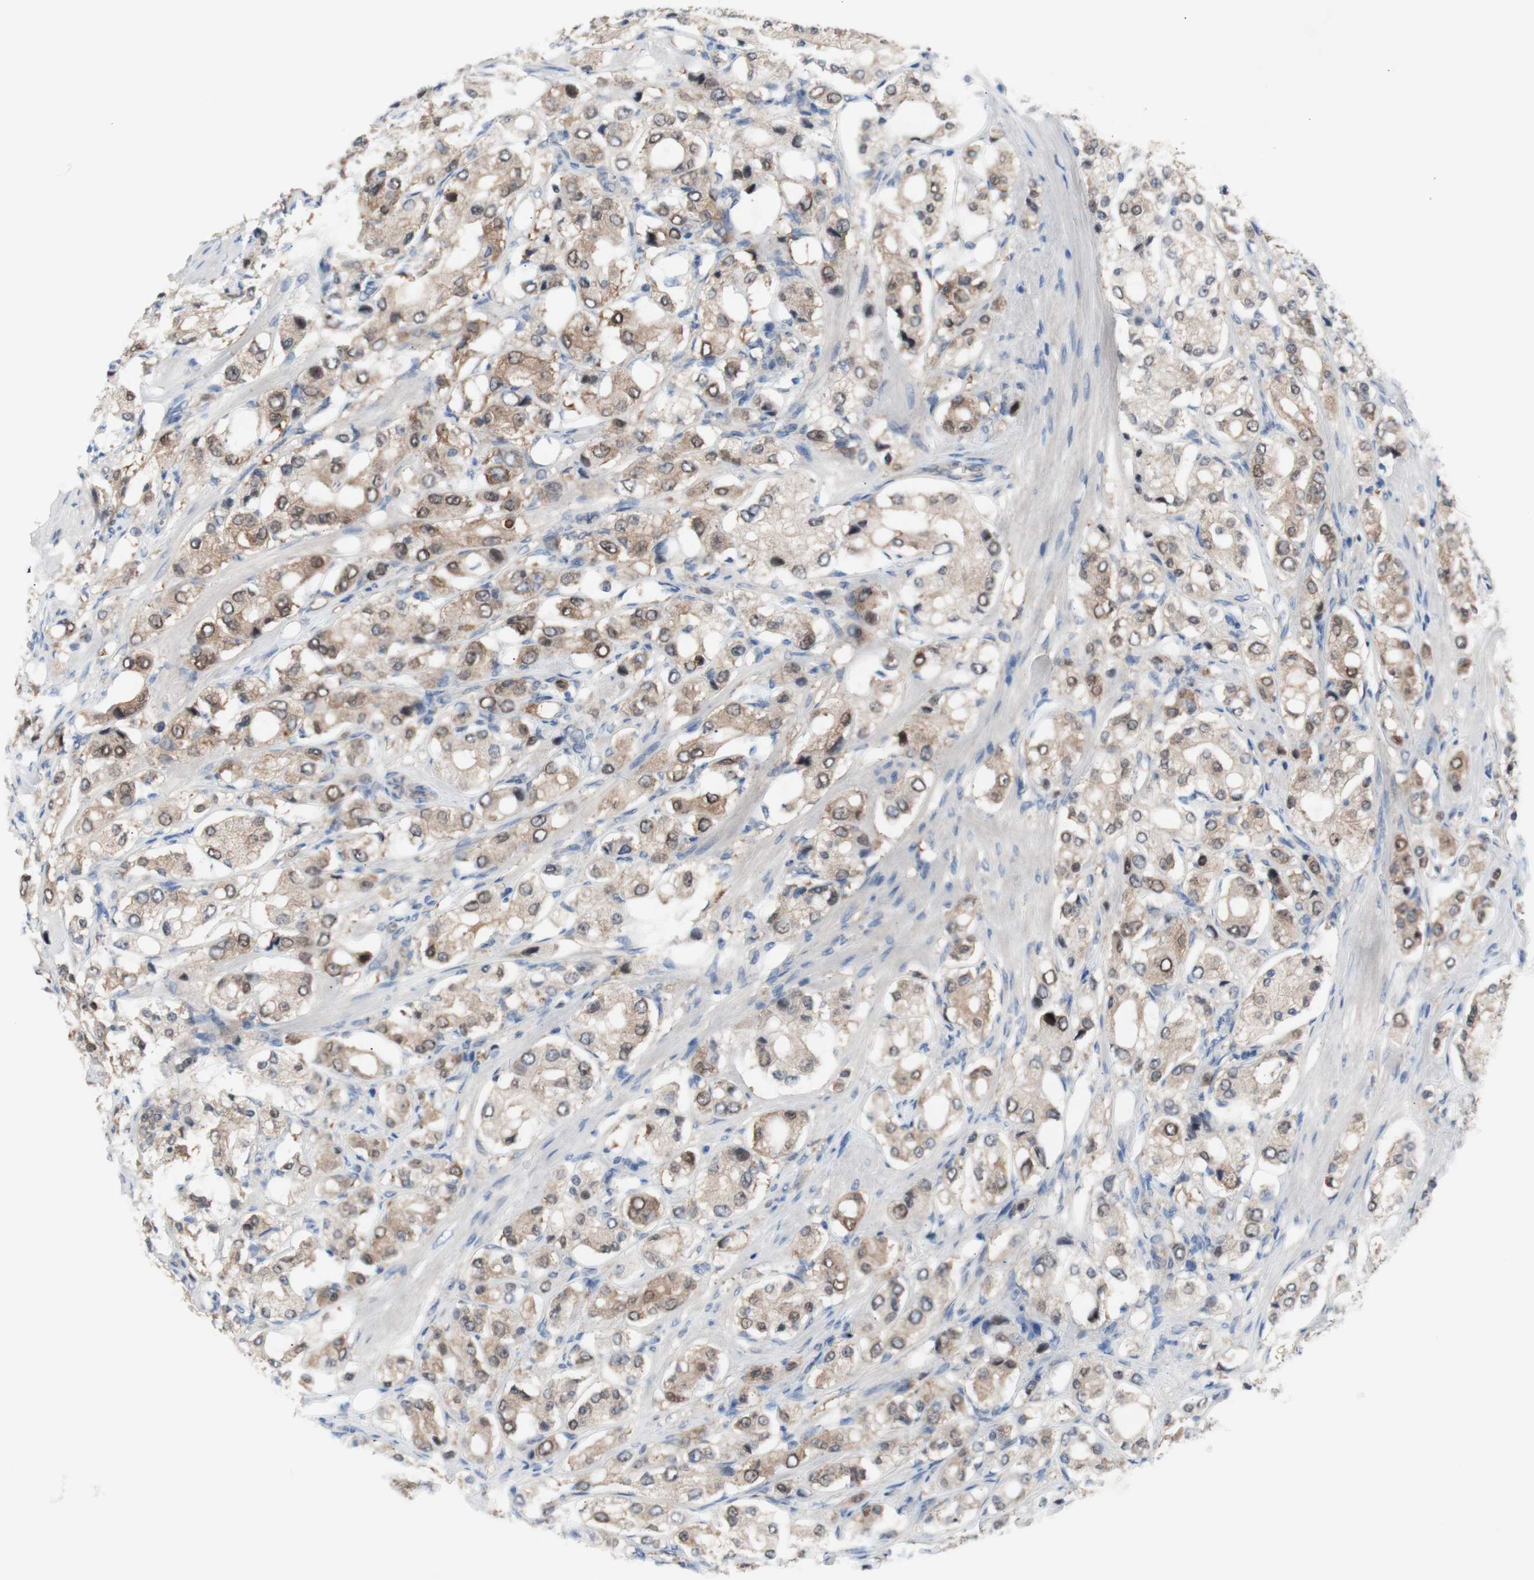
{"staining": {"intensity": "moderate", "quantity": "<25%", "location": "cytoplasmic/membranous,nuclear"}, "tissue": "prostate cancer", "cell_type": "Tumor cells", "image_type": "cancer", "snomed": [{"axis": "morphology", "description": "Adenocarcinoma, High grade"}, {"axis": "topography", "description": "Prostate"}], "caption": "This micrograph demonstrates IHC staining of high-grade adenocarcinoma (prostate), with low moderate cytoplasmic/membranous and nuclear expression in approximately <25% of tumor cells.", "gene": "PRMT5", "patient": {"sex": "male", "age": 65}}